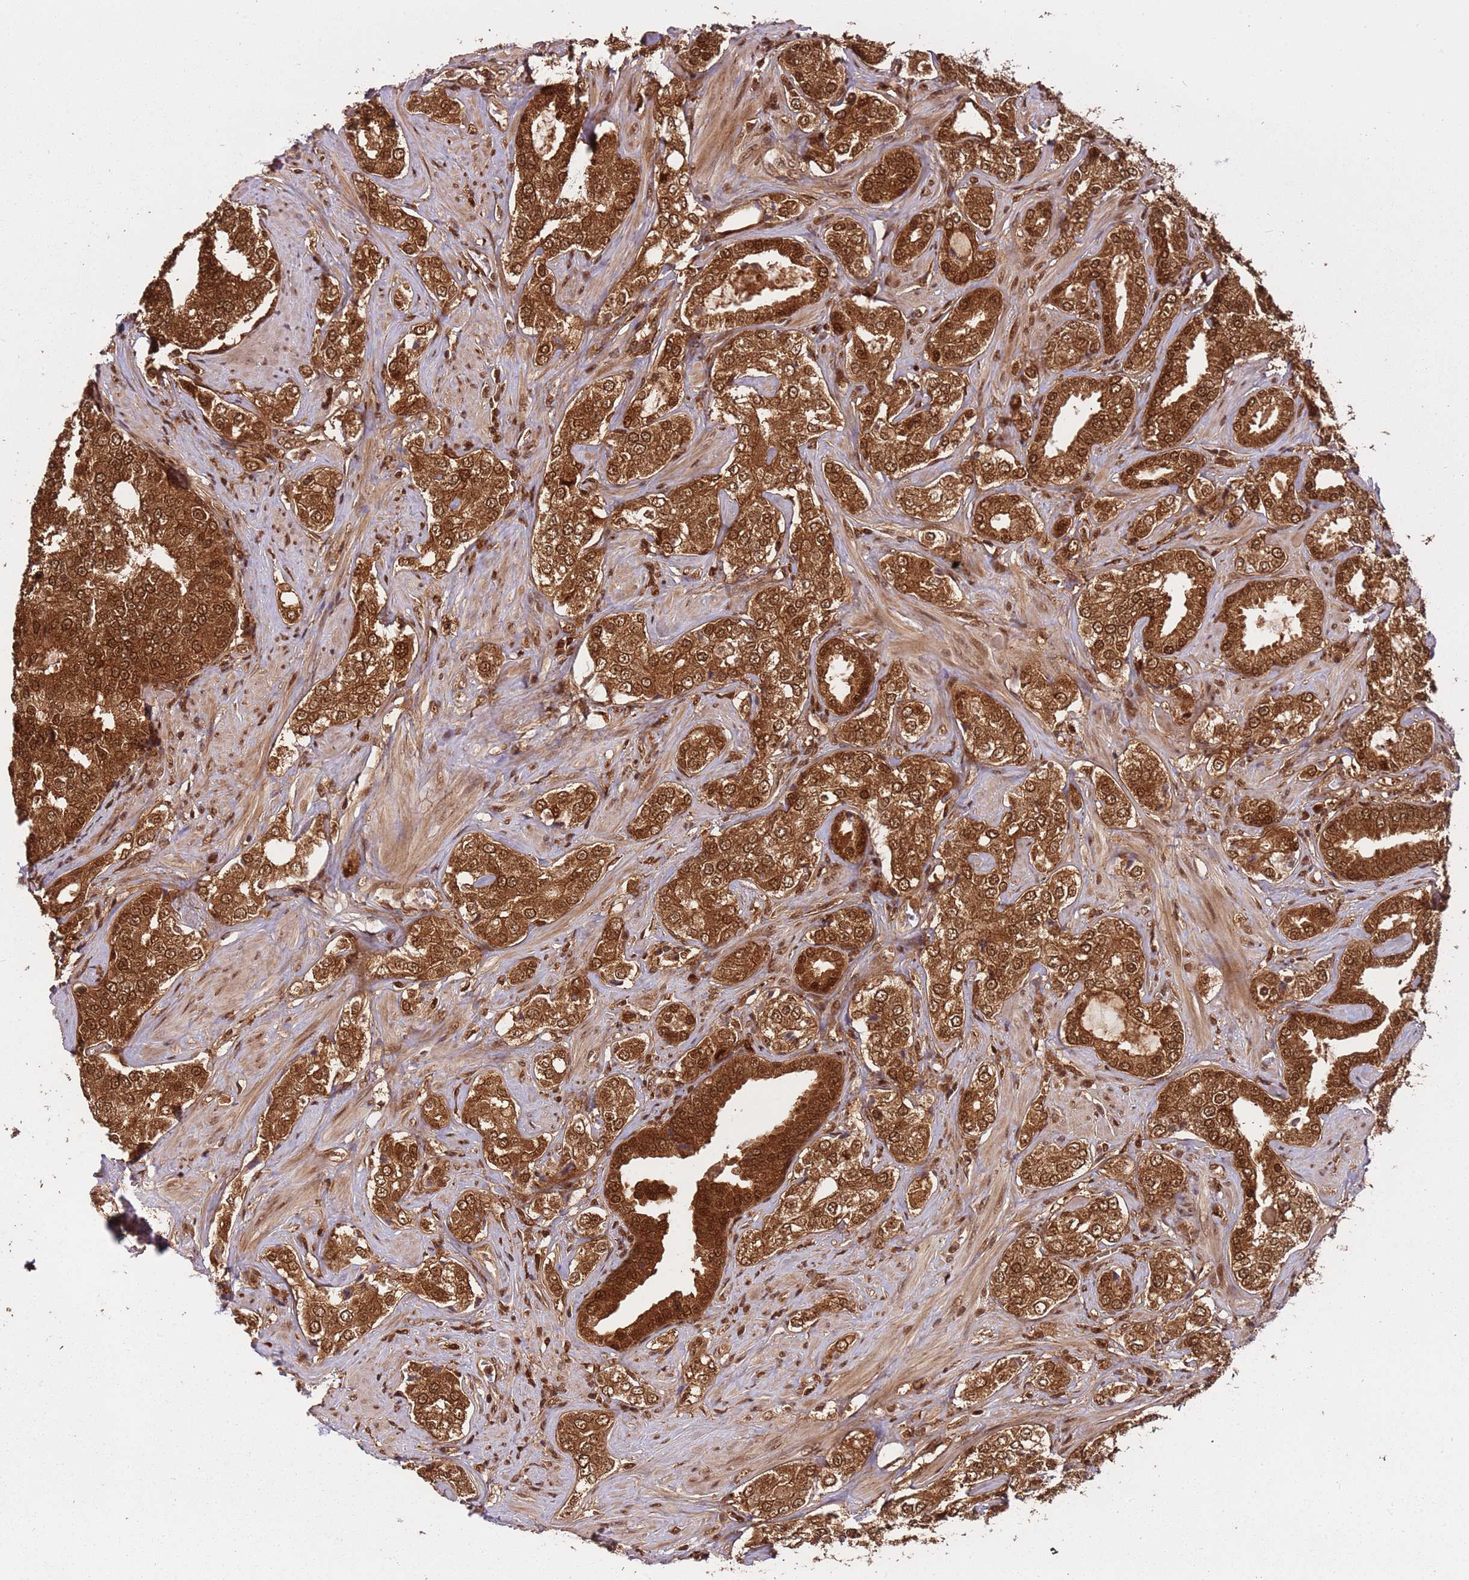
{"staining": {"intensity": "strong", "quantity": ">75%", "location": "cytoplasmic/membranous,nuclear"}, "tissue": "prostate cancer", "cell_type": "Tumor cells", "image_type": "cancer", "snomed": [{"axis": "morphology", "description": "Adenocarcinoma, High grade"}, {"axis": "topography", "description": "Prostate"}], "caption": "Immunohistochemistry photomicrograph of human adenocarcinoma (high-grade) (prostate) stained for a protein (brown), which shows high levels of strong cytoplasmic/membranous and nuclear staining in approximately >75% of tumor cells.", "gene": "PGLS", "patient": {"sex": "male", "age": 71}}